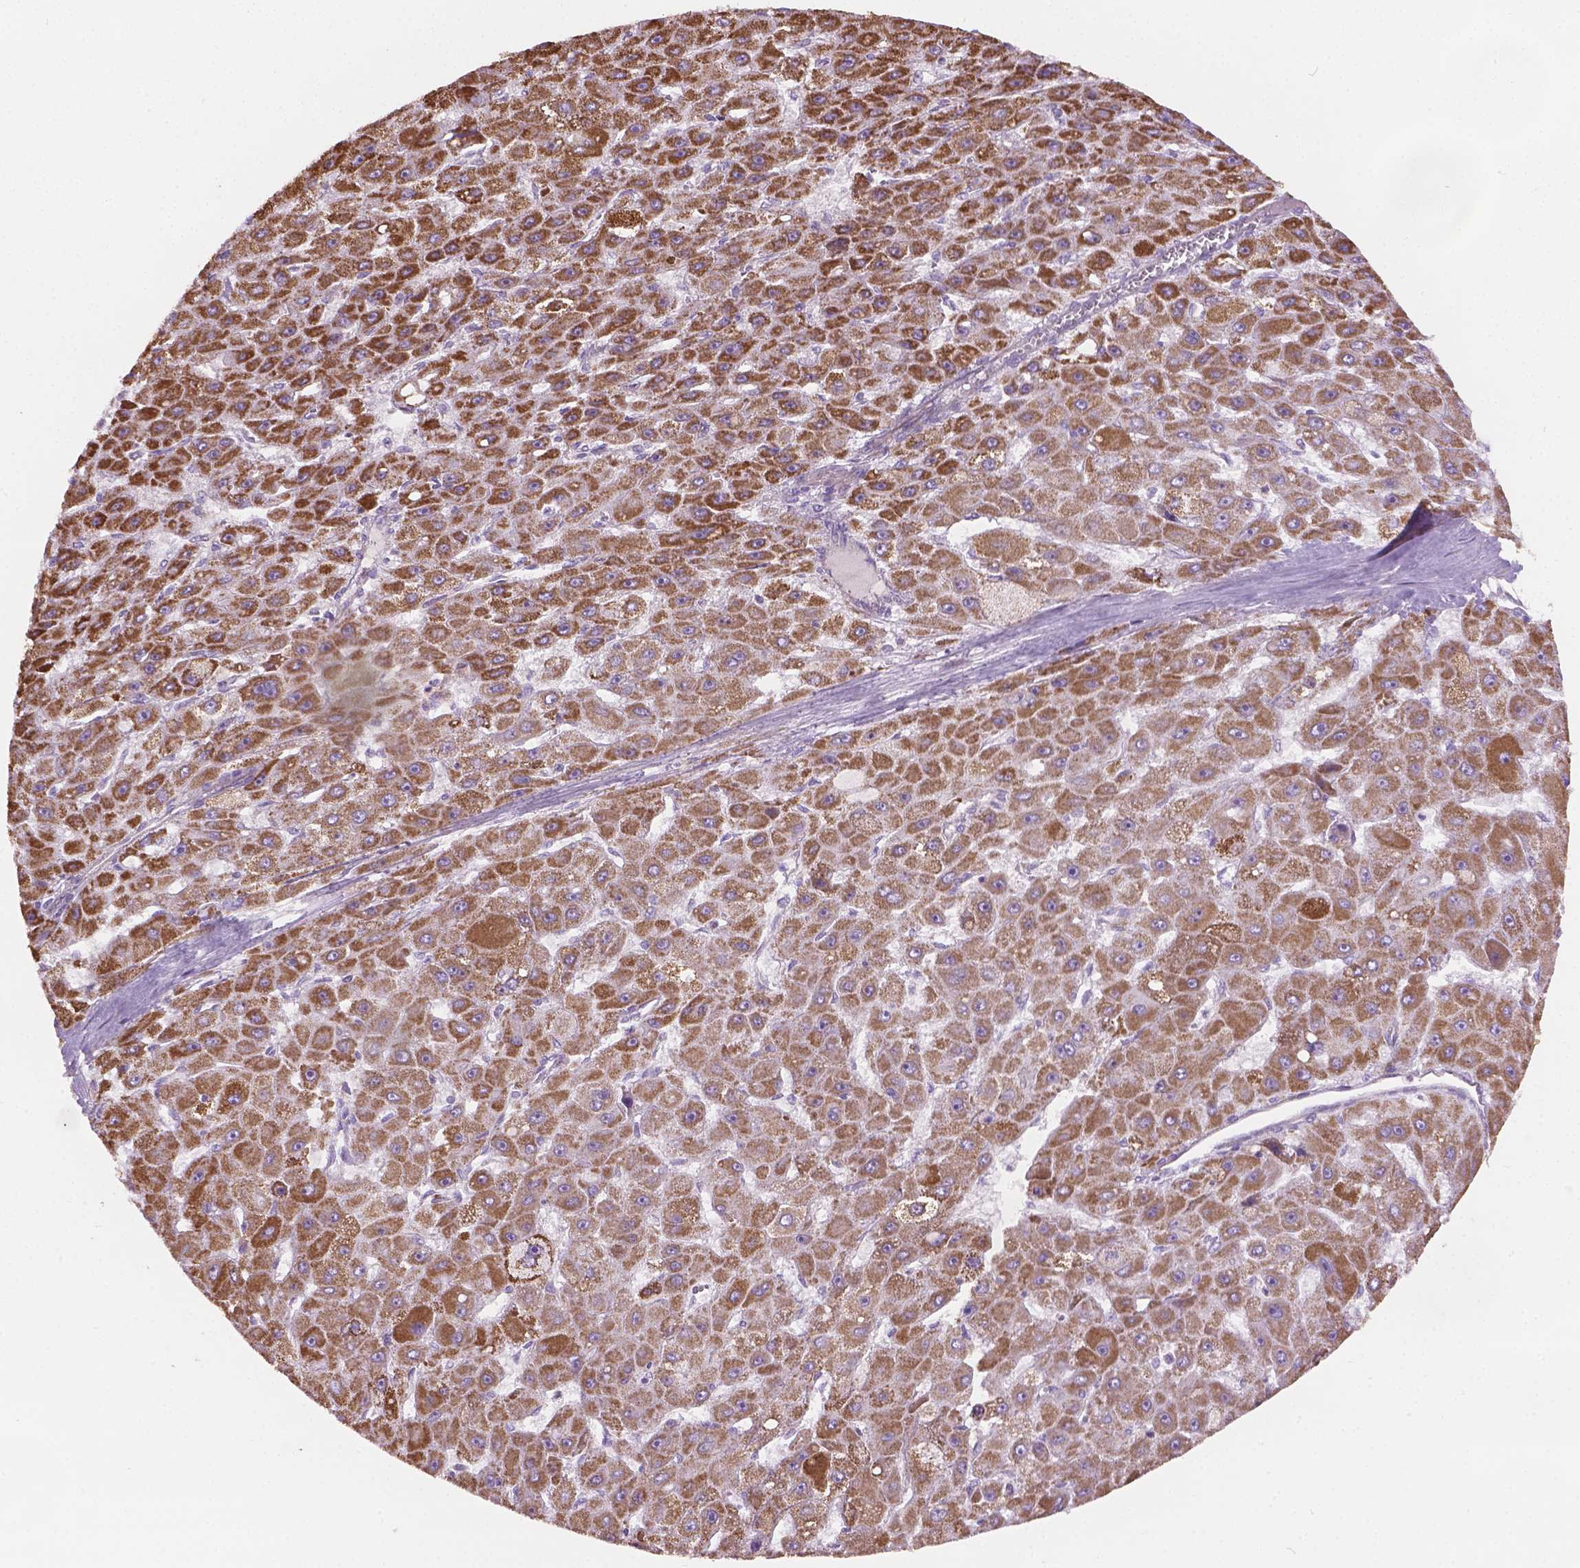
{"staining": {"intensity": "moderate", "quantity": ">75%", "location": "cytoplasmic/membranous"}, "tissue": "liver cancer", "cell_type": "Tumor cells", "image_type": "cancer", "snomed": [{"axis": "morphology", "description": "Carcinoma, Hepatocellular, NOS"}, {"axis": "topography", "description": "Liver"}], "caption": "A photomicrograph showing moderate cytoplasmic/membranous positivity in about >75% of tumor cells in liver hepatocellular carcinoma, as visualized by brown immunohistochemical staining.", "gene": "PIBF1", "patient": {"sex": "female", "age": 25}}